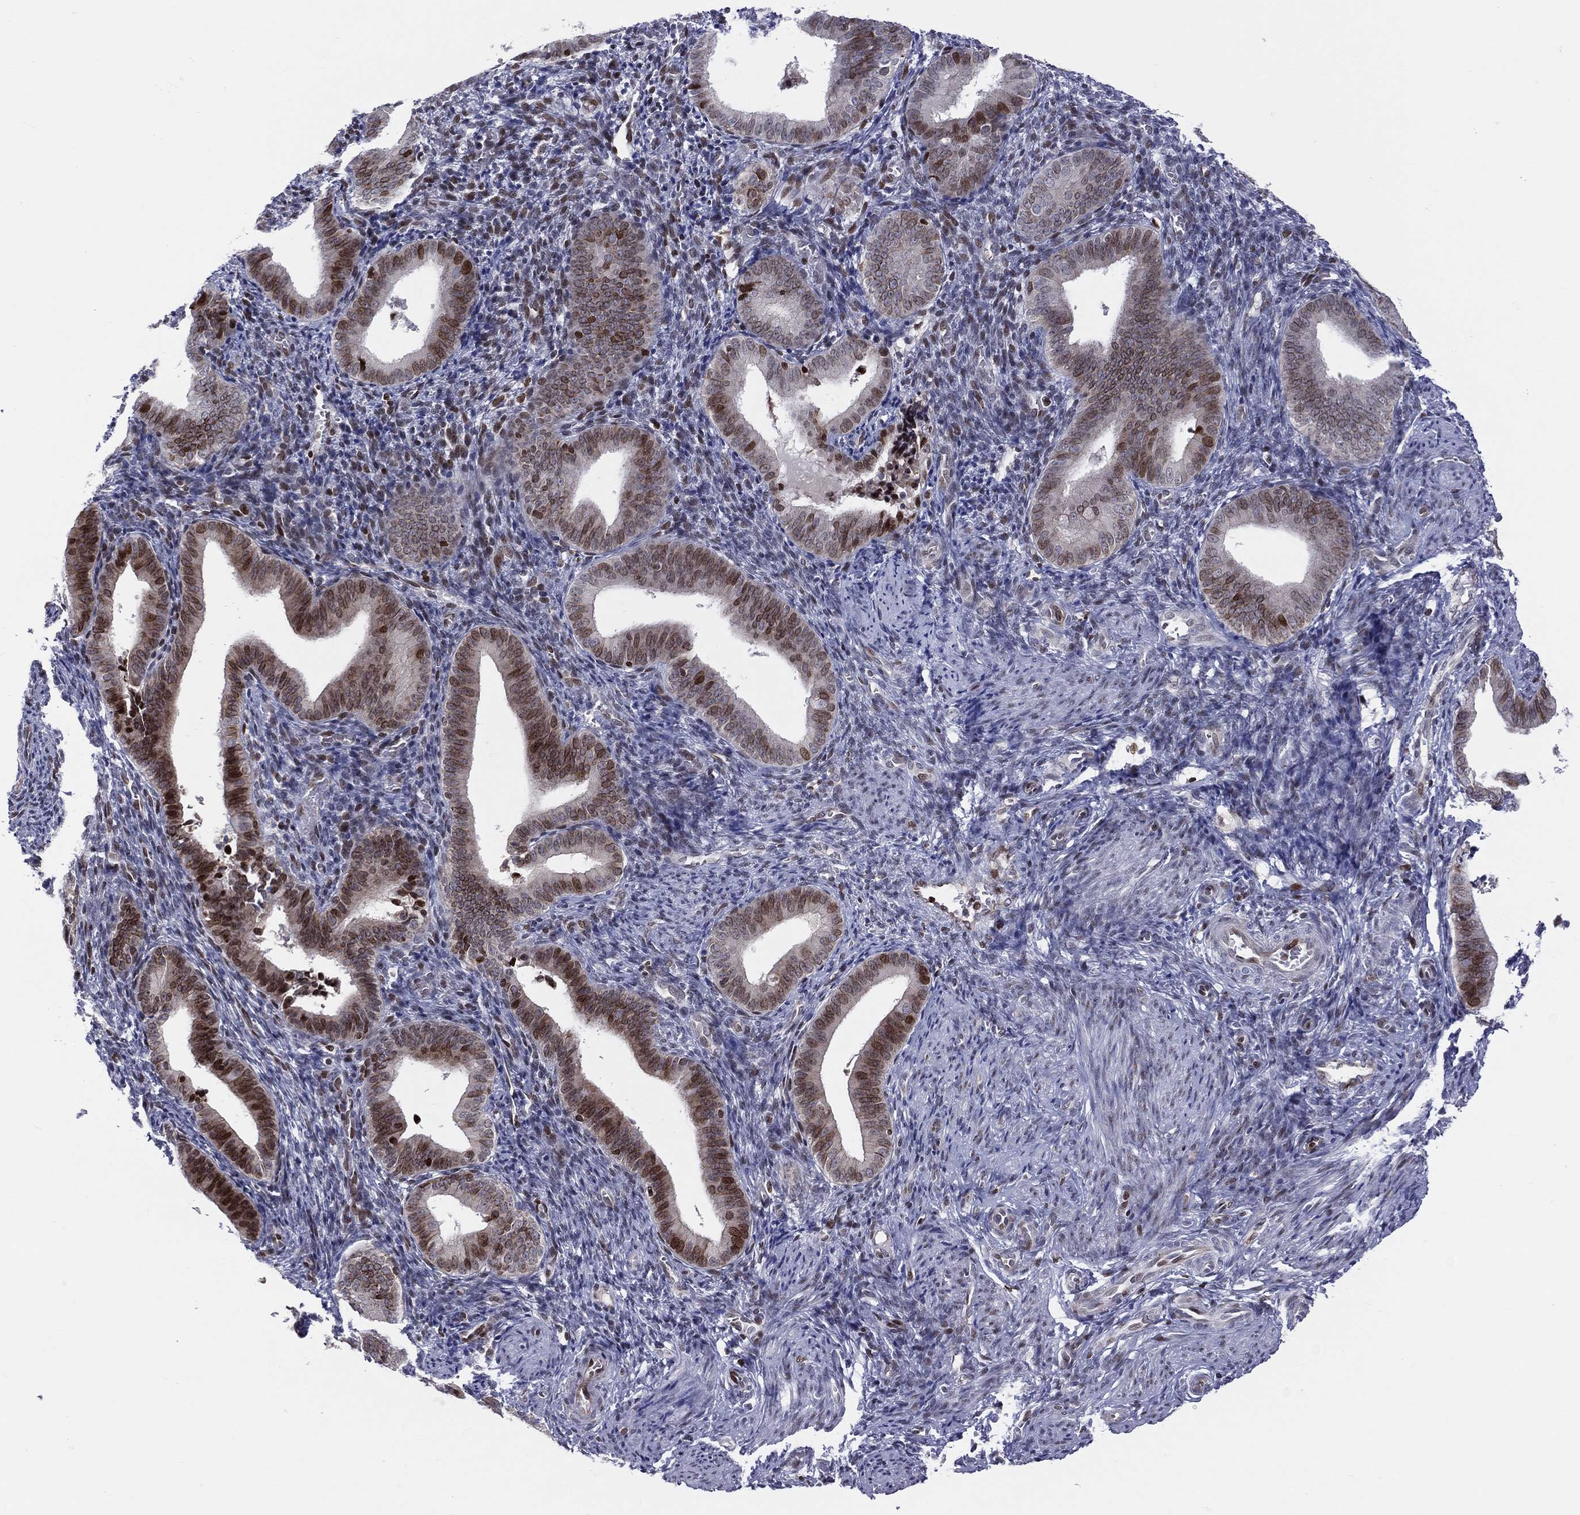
{"staining": {"intensity": "strong", "quantity": "<25%", "location": "nuclear"}, "tissue": "endometrium", "cell_type": "Cells in endometrial stroma", "image_type": "normal", "snomed": [{"axis": "morphology", "description": "Normal tissue, NOS"}, {"axis": "topography", "description": "Endometrium"}], "caption": "A brown stain highlights strong nuclear staining of a protein in cells in endometrial stroma of unremarkable human endometrium. (DAB IHC, brown staining for protein, blue staining for nuclei).", "gene": "DBF4B", "patient": {"sex": "female", "age": 42}}